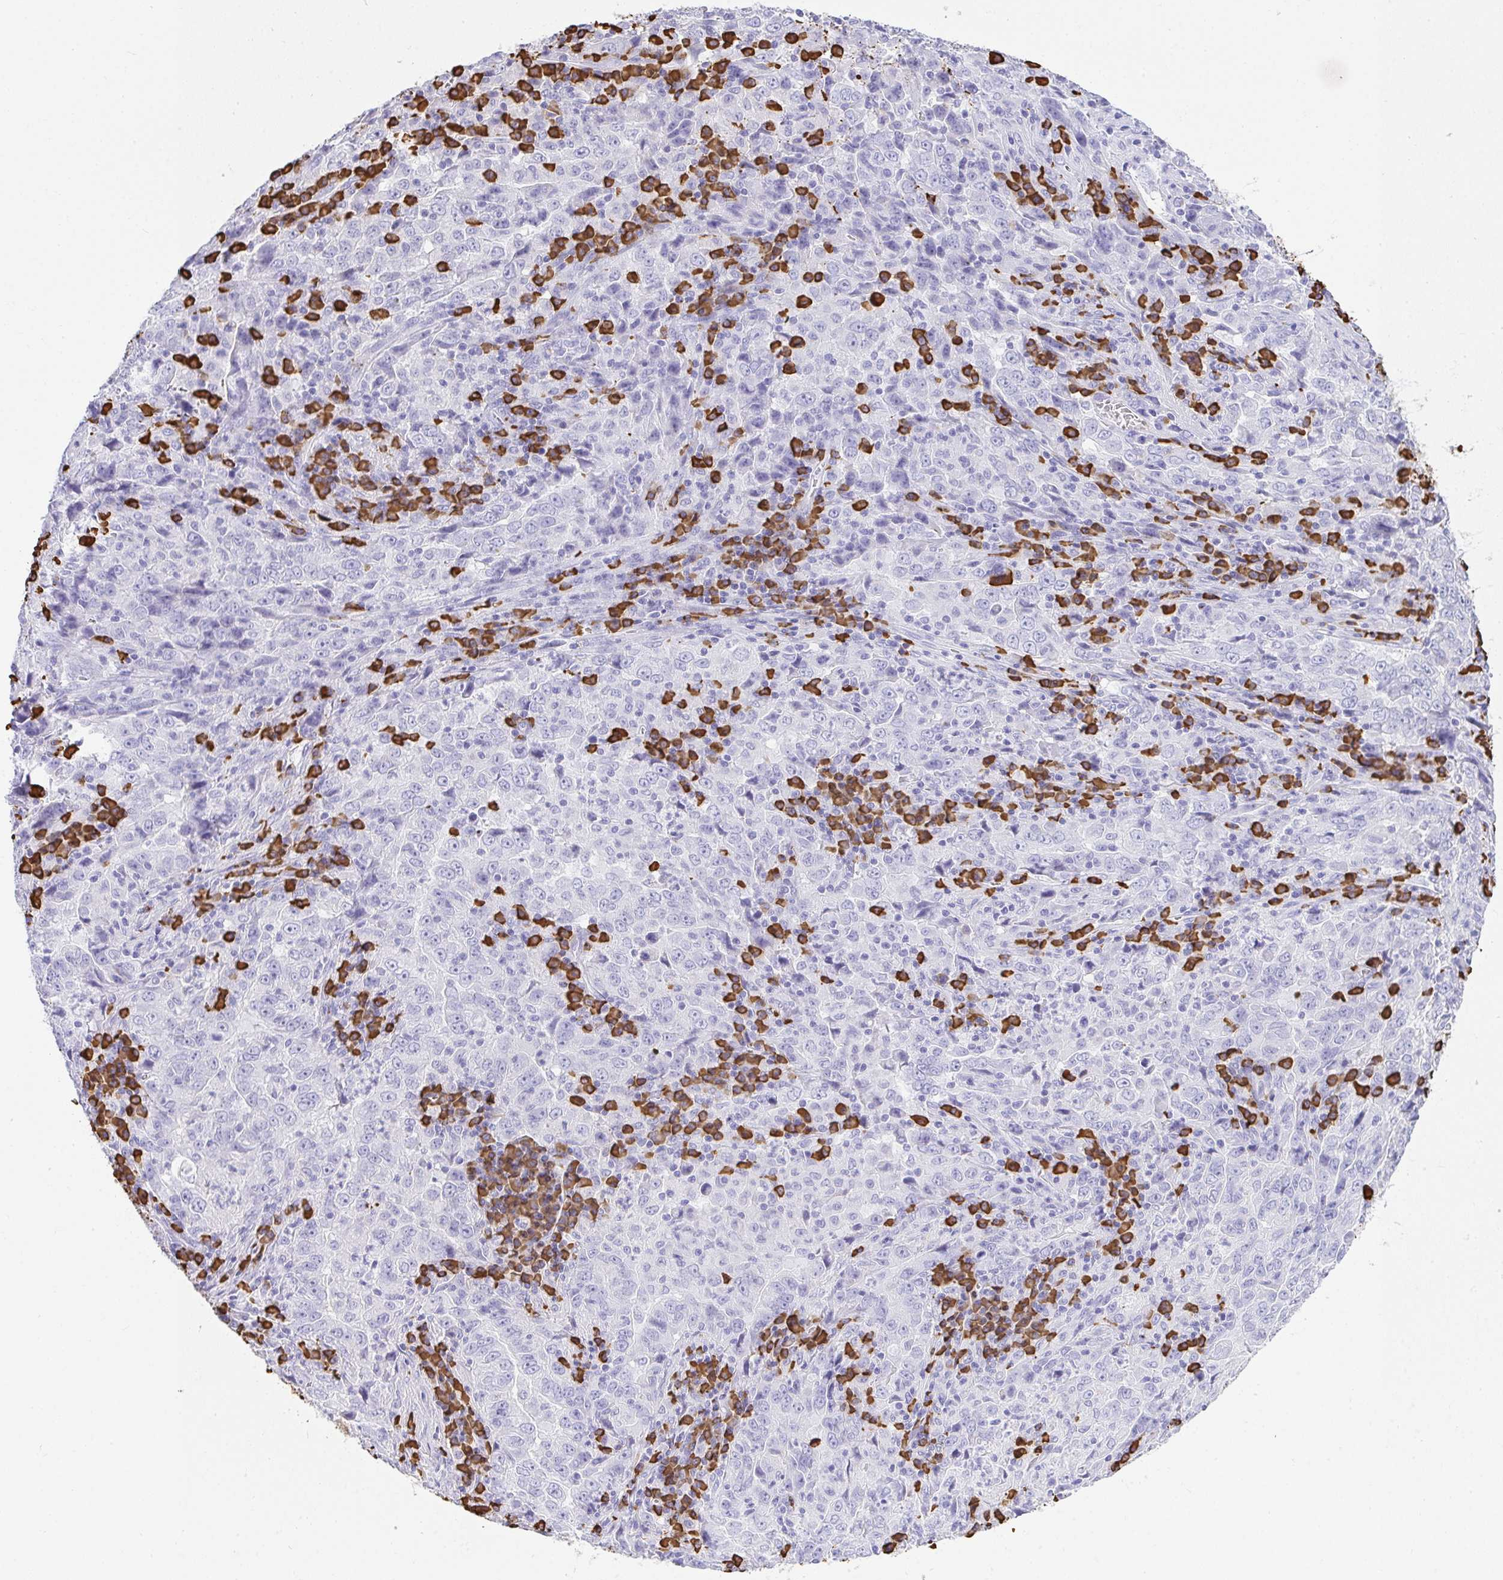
{"staining": {"intensity": "negative", "quantity": "none", "location": "none"}, "tissue": "lung cancer", "cell_type": "Tumor cells", "image_type": "cancer", "snomed": [{"axis": "morphology", "description": "Adenocarcinoma, NOS"}, {"axis": "topography", "description": "Lung"}], "caption": "Immunohistochemistry (IHC) of lung adenocarcinoma displays no positivity in tumor cells.", "gene": "CDADC1", "patient": {"sex": "male", "age": 67}}